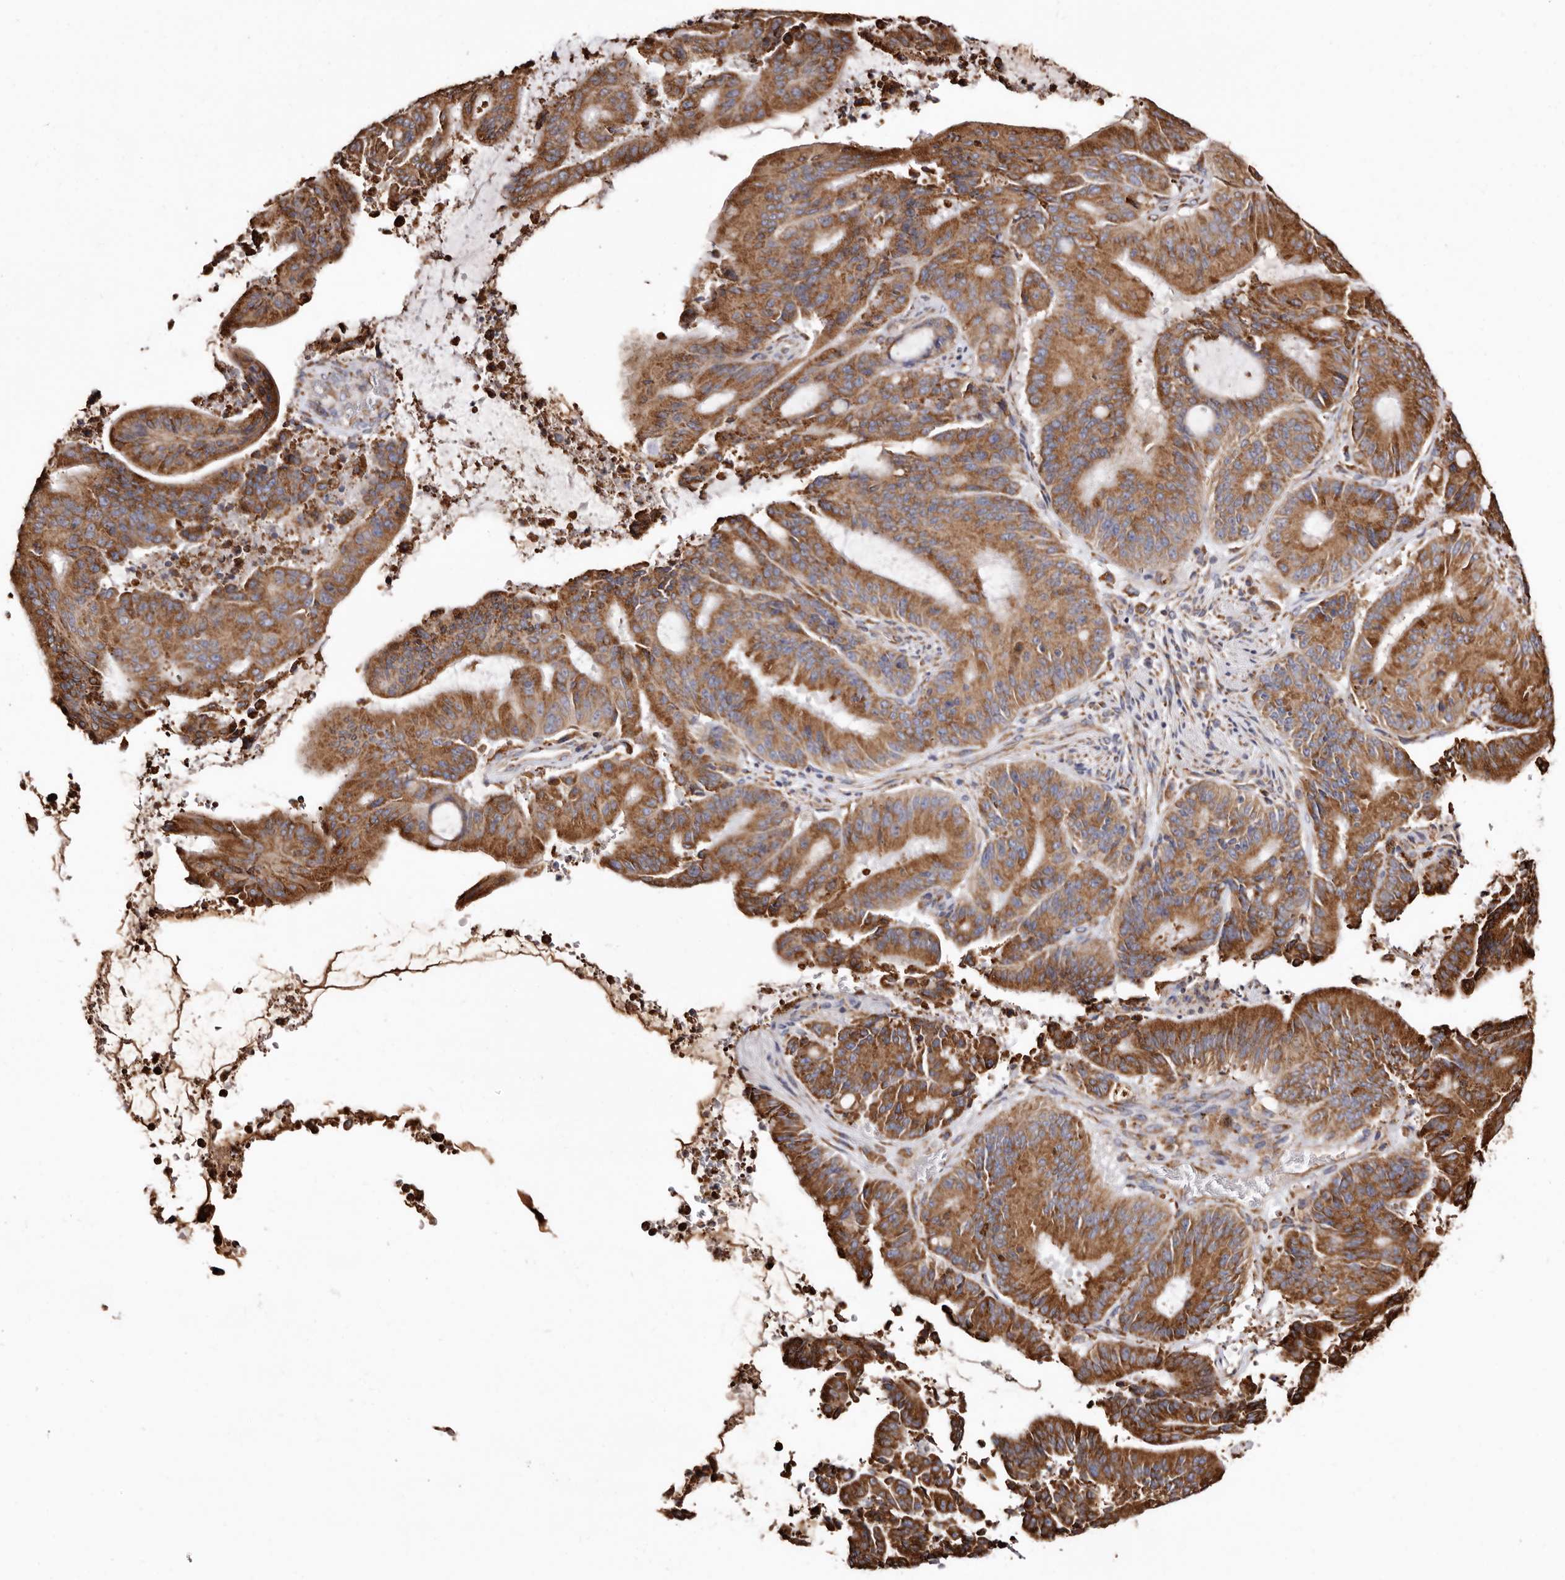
{"staining": {"intensity": "strong", "quantity": ">75%", "location": "cytoplasmic/membranous"}, "tissue": "liver cancer", "cell_type": "Tumor cells", "image_type": "cancer", "snomed": [{"axis": "morphology", "description": "Normal tissue, NOS"}, {"axis": "morphology", "description": "Cholangiocarcinoma"}, {"axis": "topography", "description": "Liver"}, {"axis": "topography", "description": "Peripheral nerve tissue"}], "caption": "Liver cholangiocarcinoma was stained to show a protein in brown. There is high levels of strong cytoplasmic/membranous expression in about >75% of tumor cells.", "gene": "ACBD6", "patient": {"sex": "female", "age": 73}}